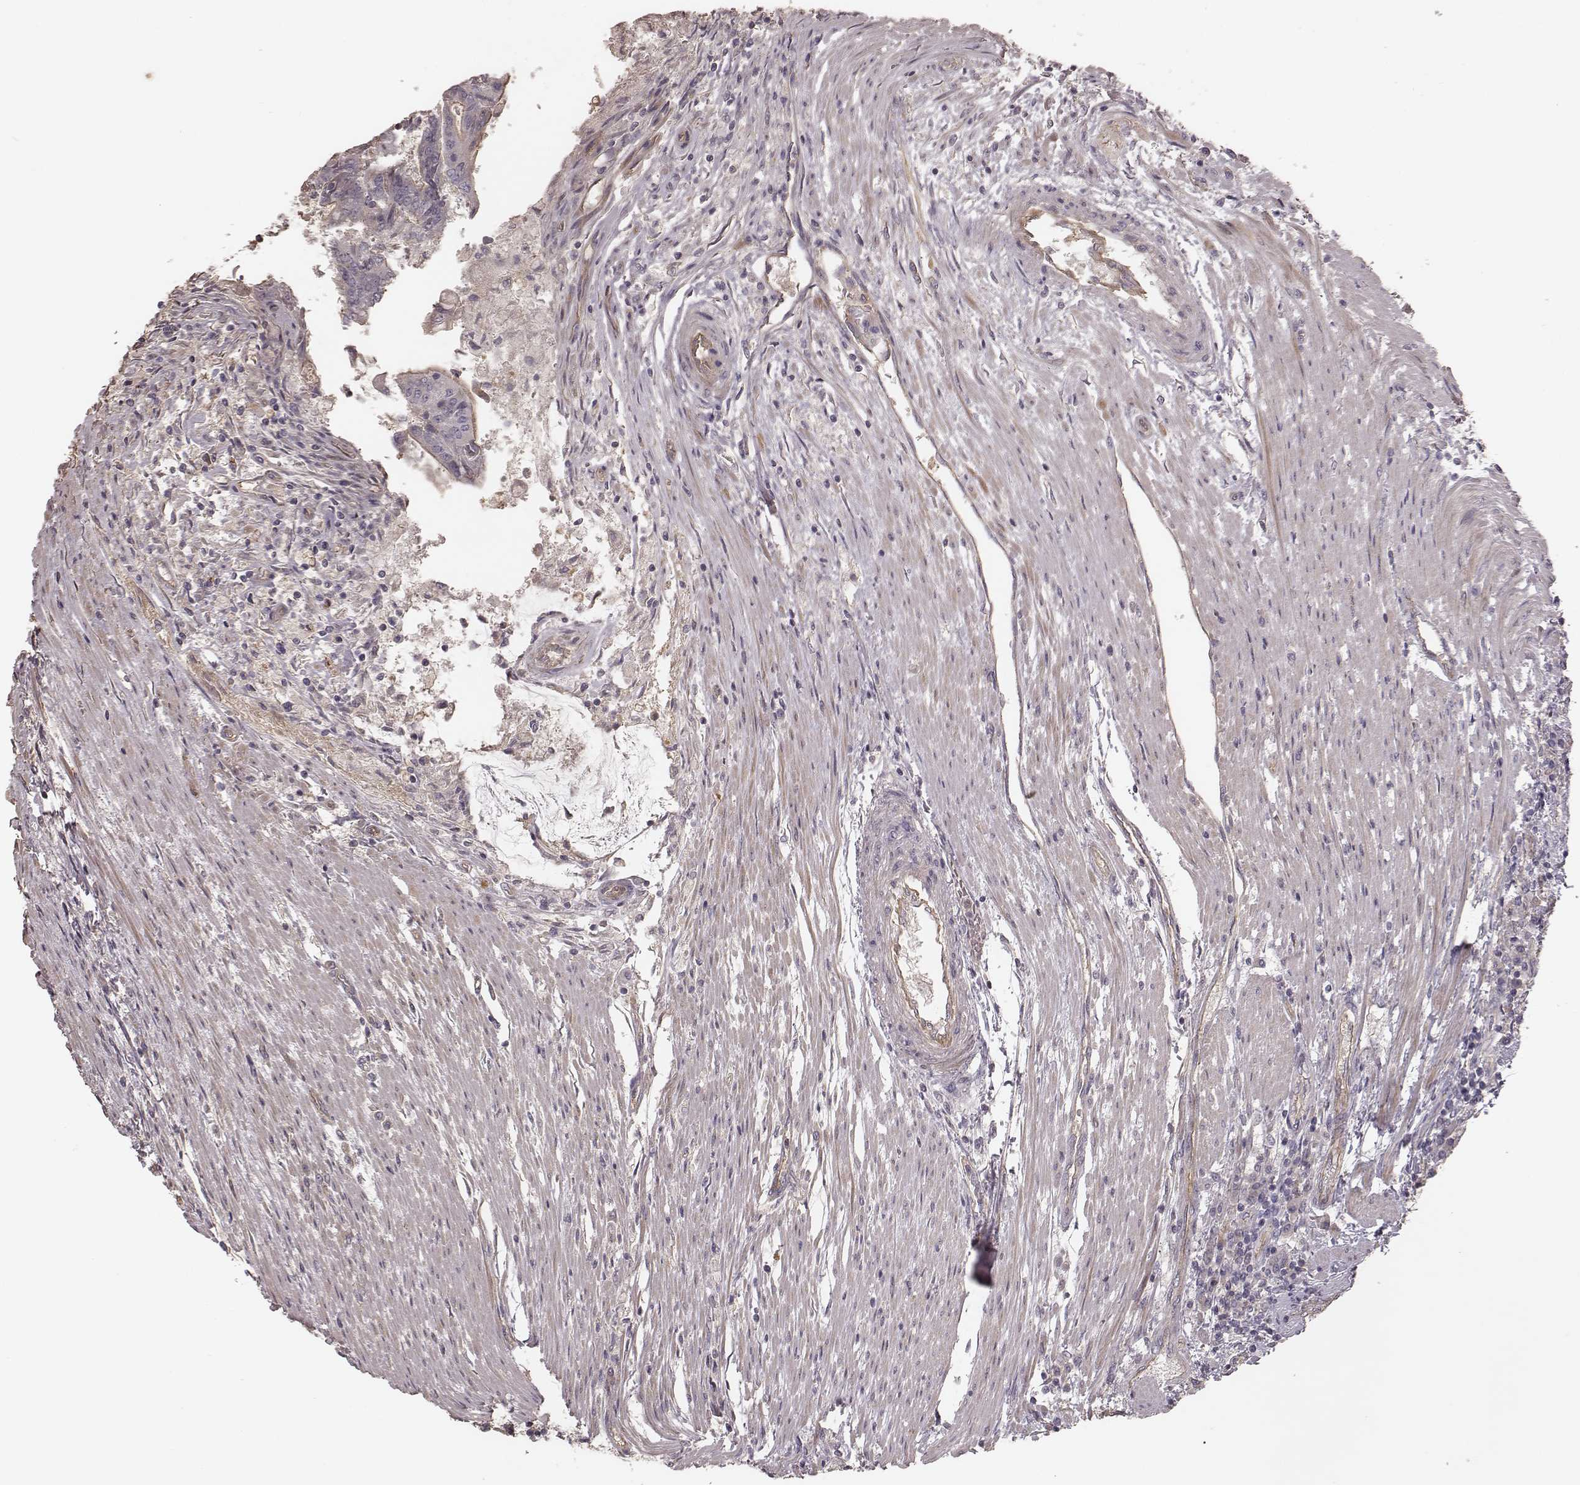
{"staining": {"intensity": "moderate", "quantity": "25%-75%", "location": "cytoplasmic/membranous"}, "tissue": "colorectal cancer", "cell_type": "Tumor cells", "image_type": "cancer", "snomed": [{"axis": "morphology", "description": "Adenocarcinoma, NOS"}, {"axis": "topography", "description": "Colon"}], "caption": "This image displays immunohistochemistry (IHC) staining of human colorectal cancer (adenocarcinoma), with medium moderate cytoplasmic/membranous expression in approximately 25%-75% of tumor cells.", "gene": "OTOGL", "patient": {"sex": "female", "age": 70}}